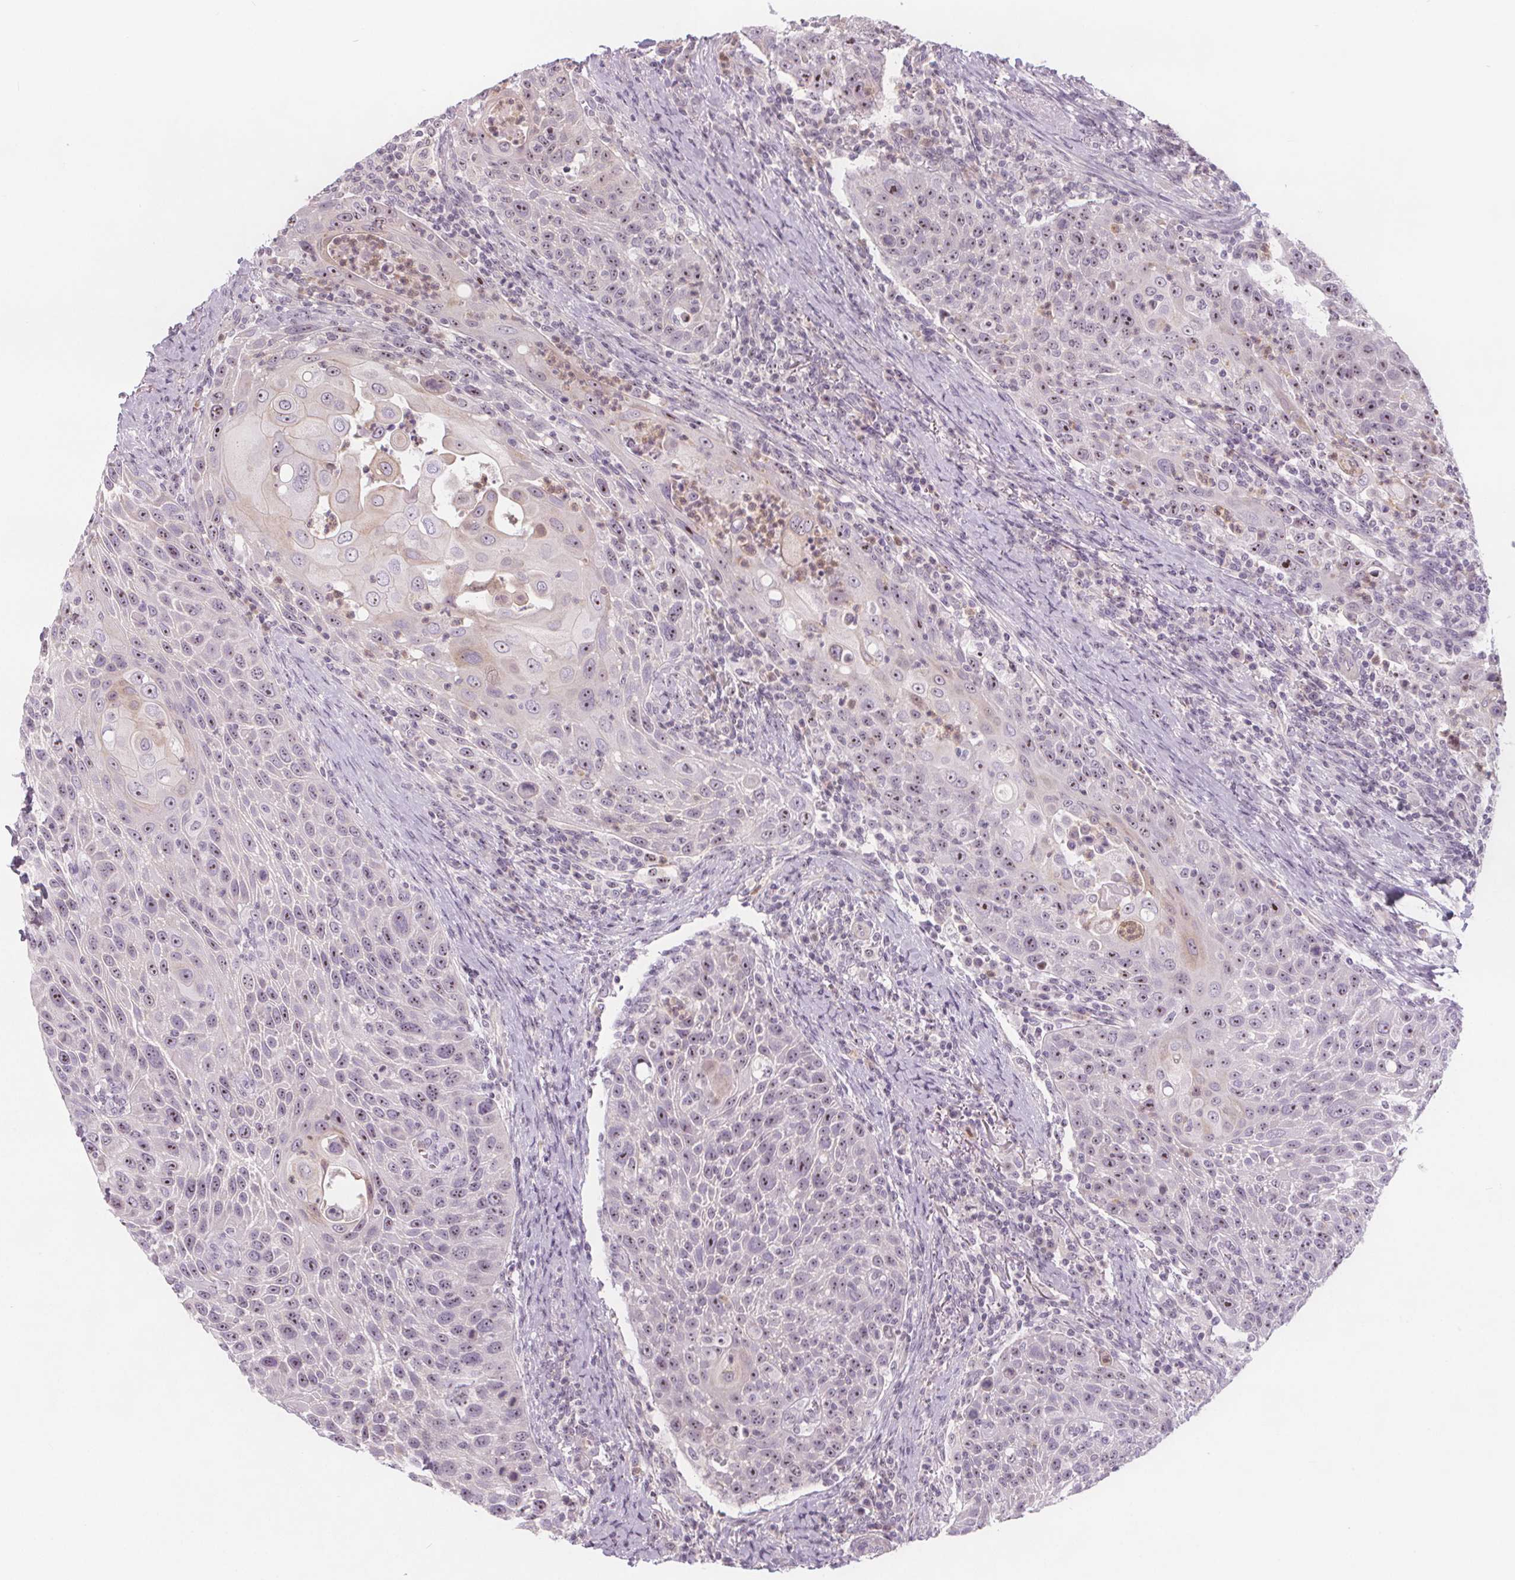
{"staining": {"intensity": "moderate", "quantity": "25%-75%", "location": "nuclear"}, "tissue": "head and neck cancer", "cell_type": "Tumor cells", "image_type": "cancer", "snomed": [{"axis": "morphology", "description": "Squamous cell carcinoma, NOS"}, {"axis": "topography", "description": "Head-Neck"}], "caption": "Immunohistochemical staining of human squamous cell carcinoma (head and neck) exhibits moderate nuclear protein staining in approximately 25%-75% of tumor cells. The protein of interest is stained brown, and the nuclei are stained in blue (DAB IHC with brightfield microscopy, high magnification).", "gene": "NOLC1", "patient": {"sex": "male", "age": 69}}